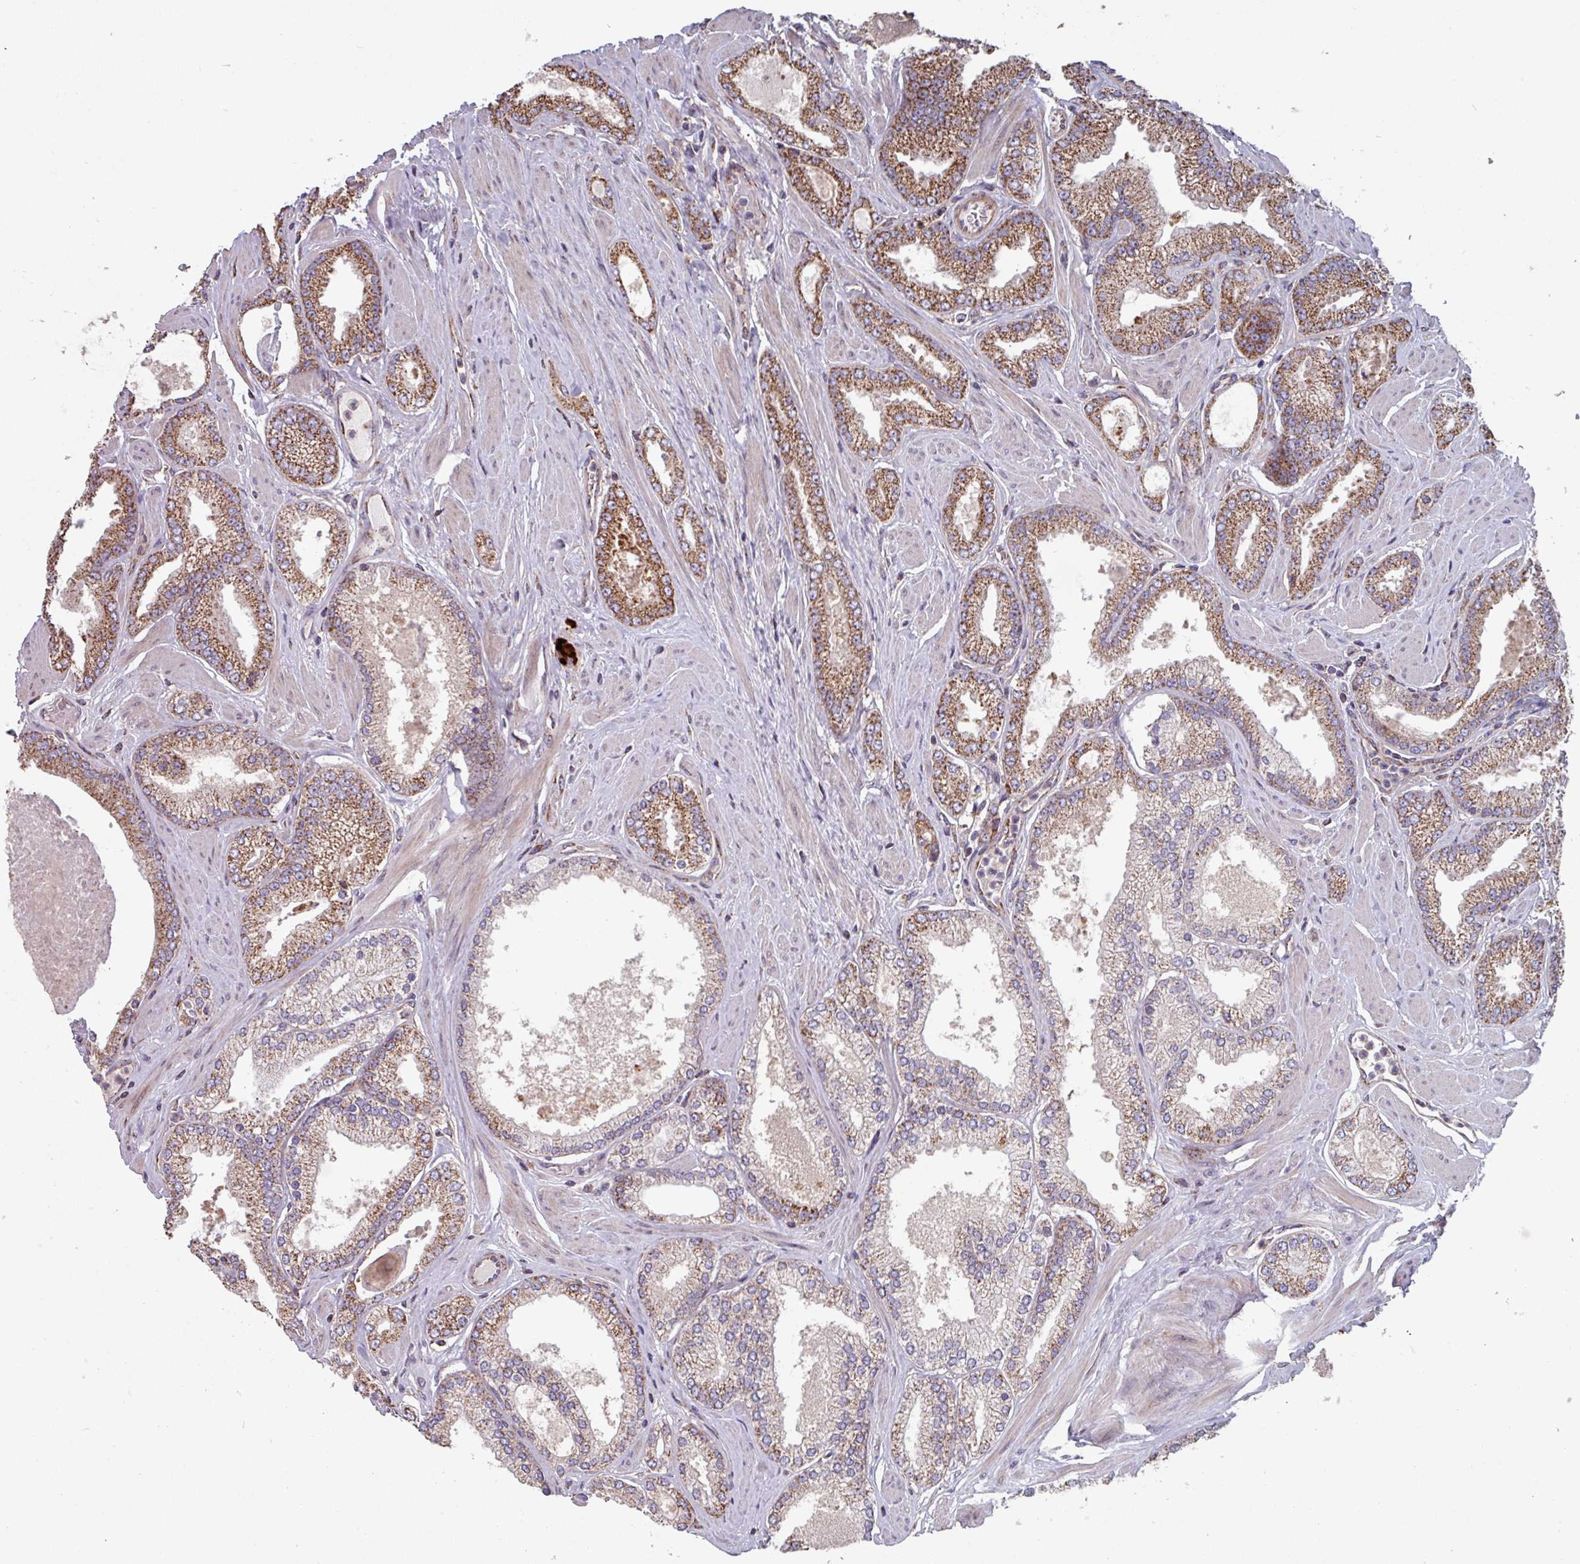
{"staining": {"intensity": "moderate", "quantity": "25%-75%", "location": "cytoplasmic/membranous"}, "tissue": "prostate cancer", "cell_type": "Tumor cells", "image_type": "cancer", "snomed": [{"axis": "morphology", "description": "Adenocarcinoma, Low grade"}, {"axis": "topography", "description": "Prostate"}], "caption": "This image displays IHC staining of prostate cancer (adenocarcinoma (low-grade)), with medium moderate cytoplasmic/membranous positivity in approximately 25%-75% of tumor cells.", "gene": "COX7C", "patient": {"sex": "male", "age": 42}}